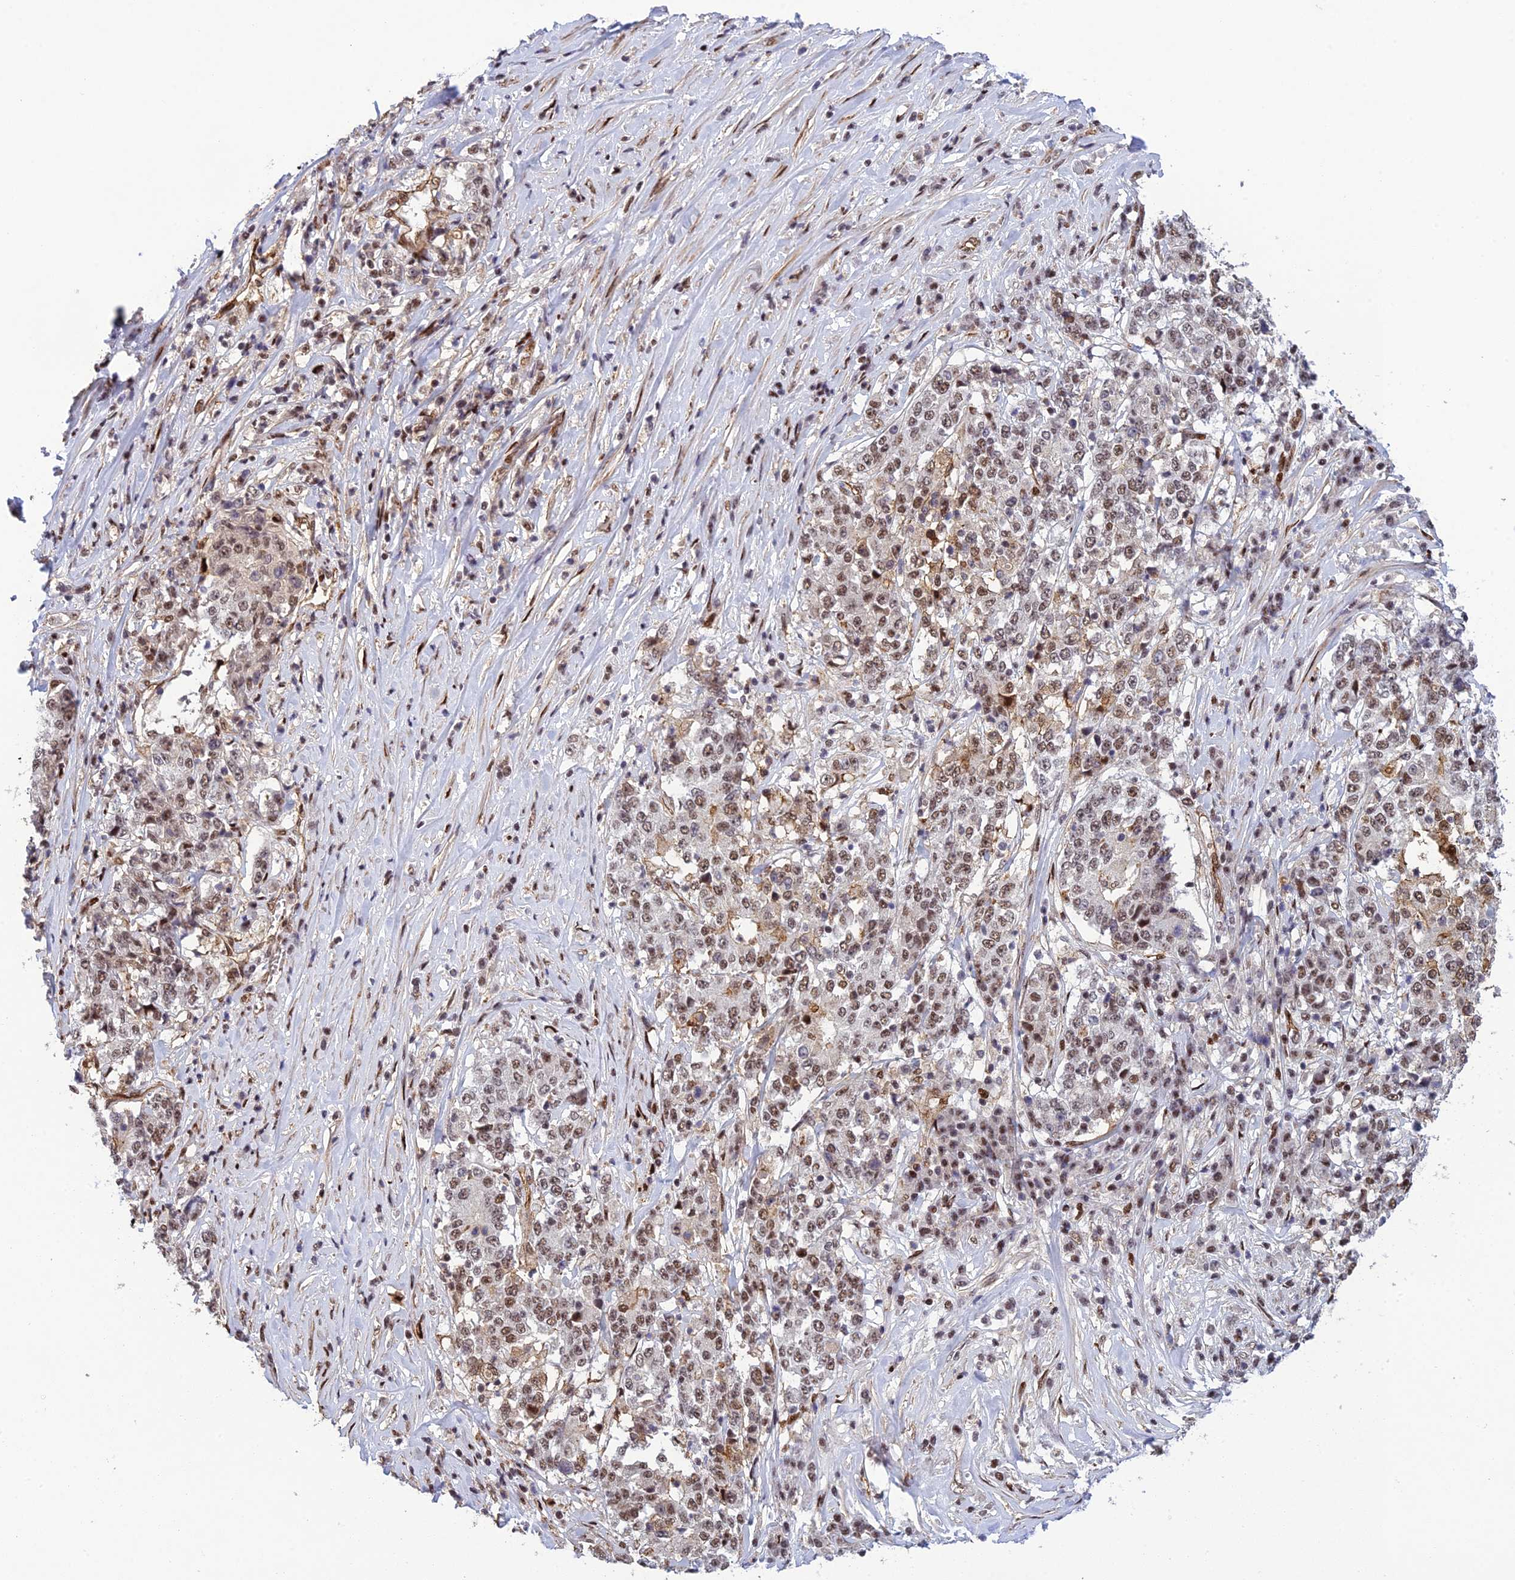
{"staining": {"intensity": "moderate", "quantity": "25%-75%", "location": "nuclear"}, "tissue": "stomach cancer", "cell_type": "Tumor cells", "image_type": "cancer", "snomed": [{"axis": "morphology", "description": "Adenocarcinoma, NOS"}, {"axis": "topography", "description": "Stomach"}], "caption": "Approximately 25%-75% of tumor cells in human stomach cancer (adenocarcinoma) demonstrate moderate nuclear protein positivity as visualized by brown immunohistochemical staining.", "gene": "RANBP3", "patient": {"sex": "male", "age": 59}}